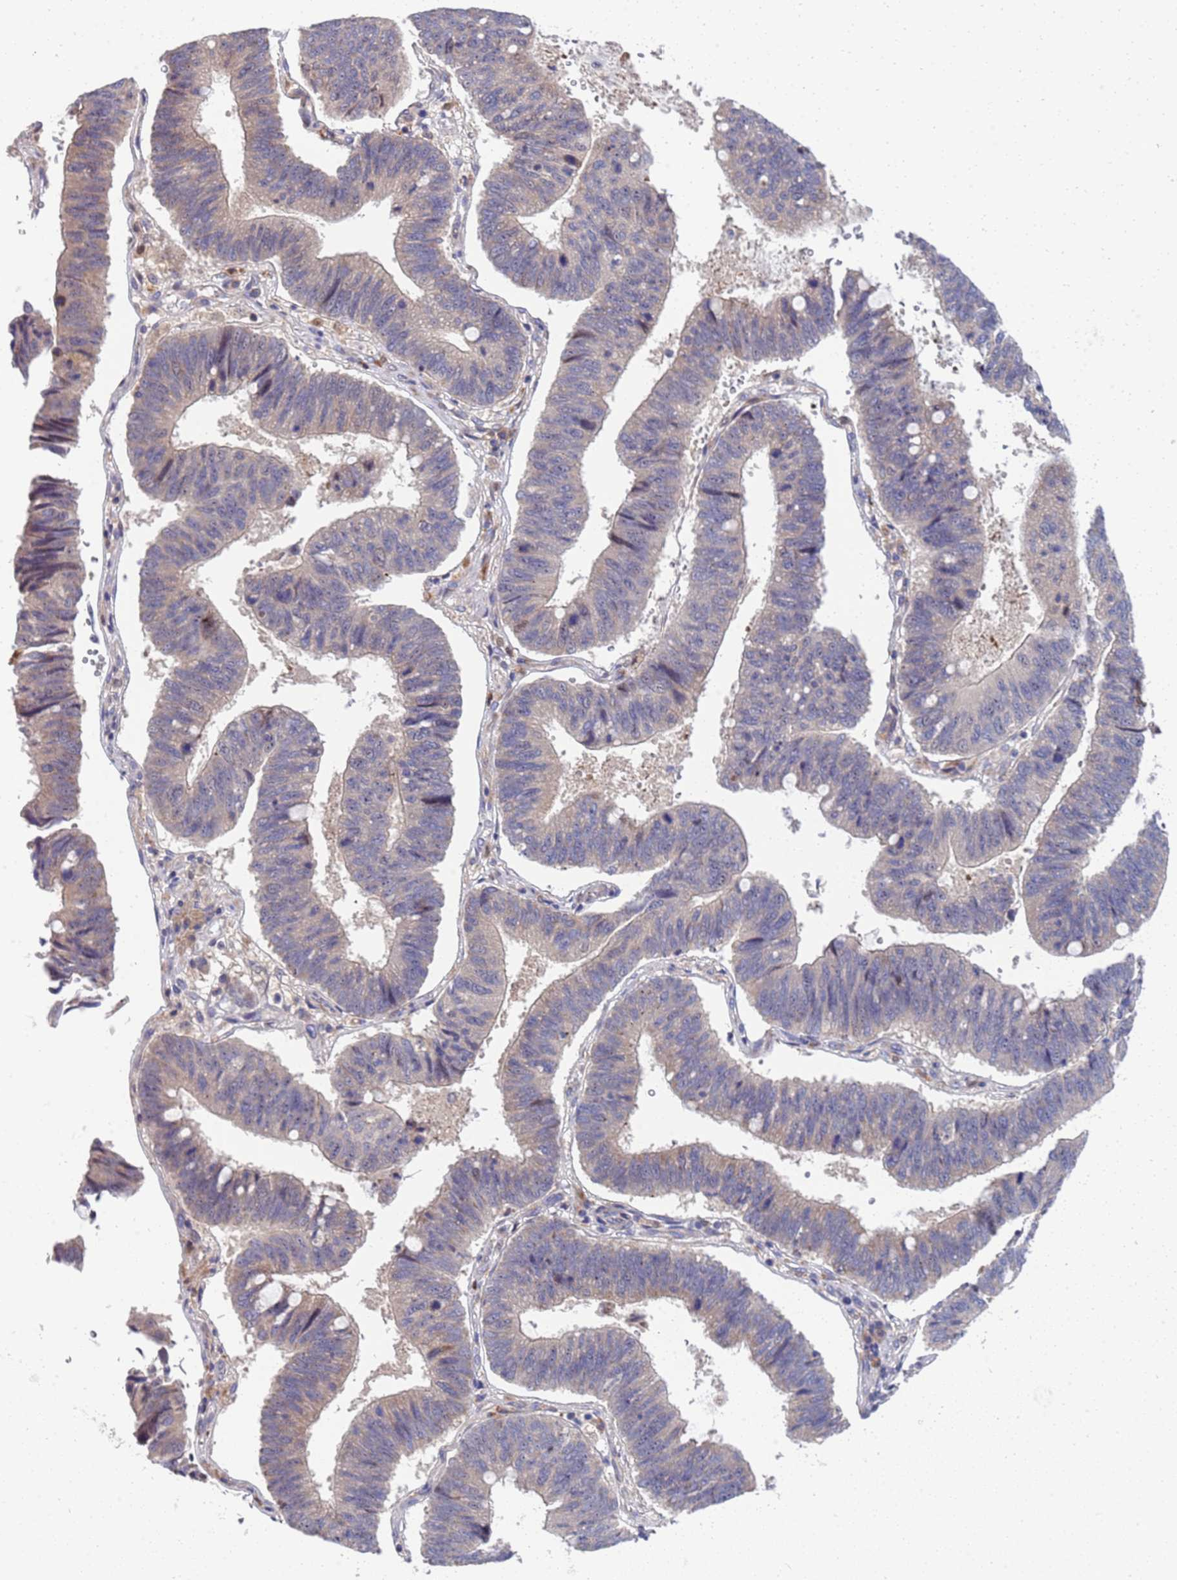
{"staining": {"intensity": "weak", "quantity": "25%-75%", "location": "cytoplasmic/membranous,nuclear"}, "tissue": "stomach cancer", "cell_type": "Tumor cells", "image_type": "cancer", "snomed": [{"axis": "morphology", "description": "Adenocarcinoma, NOS"}, {"axis": "topography", "description": "Stomach"}], "caption": "IHC of human stomach cancer (adenocarcinoma) reveals low levels of weak cytoplasmic/membranous and nuclear expression in approximately 25%-75% of tumor cells.", "gene": "ENOSF1", "patient": {"sex": "male", "age": 59}}